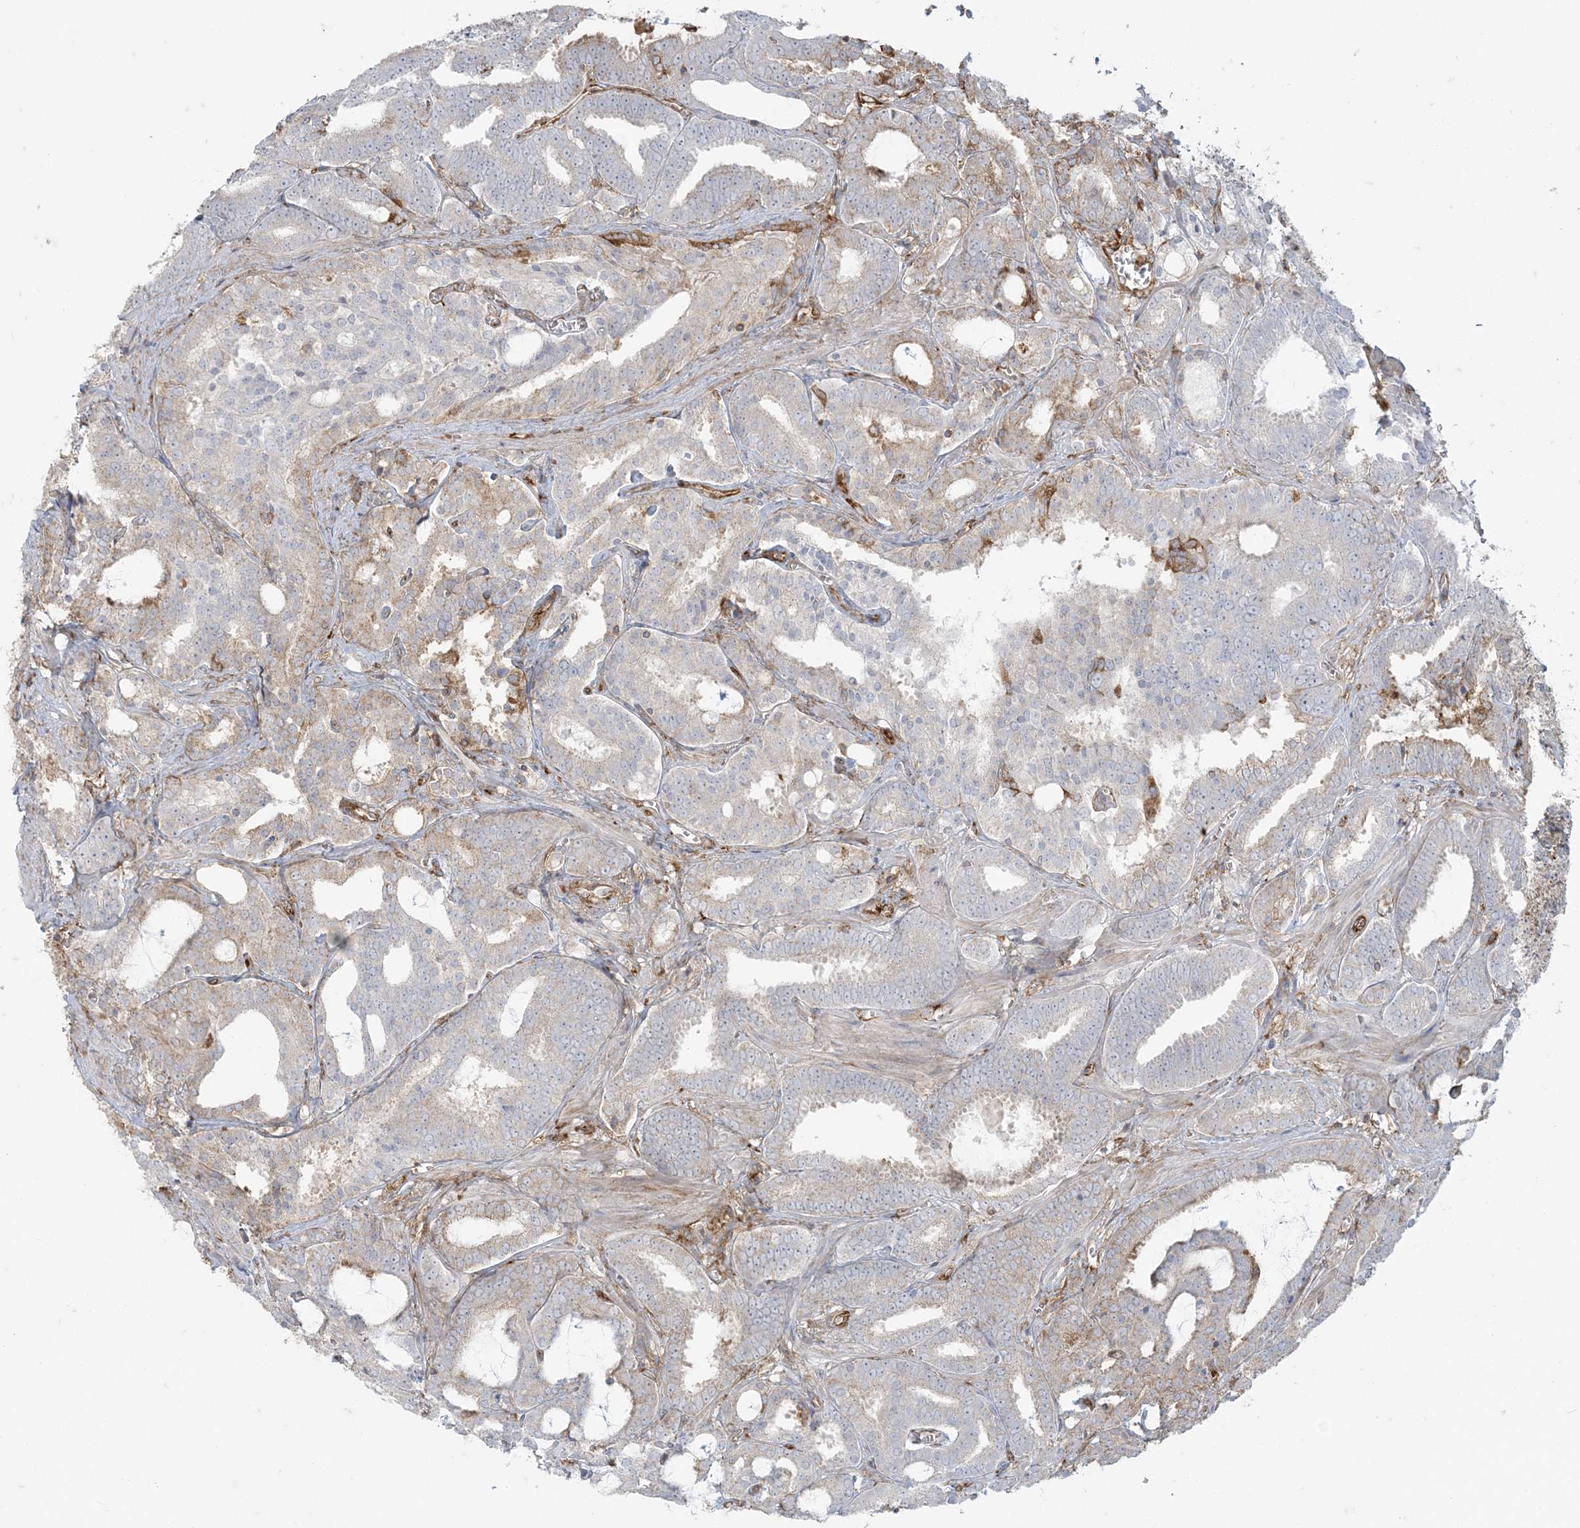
{"staining": {"intensity": "moderate", "quantity": "<25%", "location": "cytoplasmic/membranous"}, "tissue": "prostate cancer", "cell_type": "Tumor cells", "image_type": "cancer", "snomed": [{"axis": "morphology", "description": "Adenocarcinoma, High grade"}, {"axis": "topography", "description": "Prostate and seminal vesicle, NOS"}], "caption": "Protein staining of prostate adenocarcinoma (high-grade) tissue displays moderate cytoplasmic/membranous positivity in about <25% of tumor cells.", "gene": "DERL3", "patient": {"sex": "male", "age": 67}}